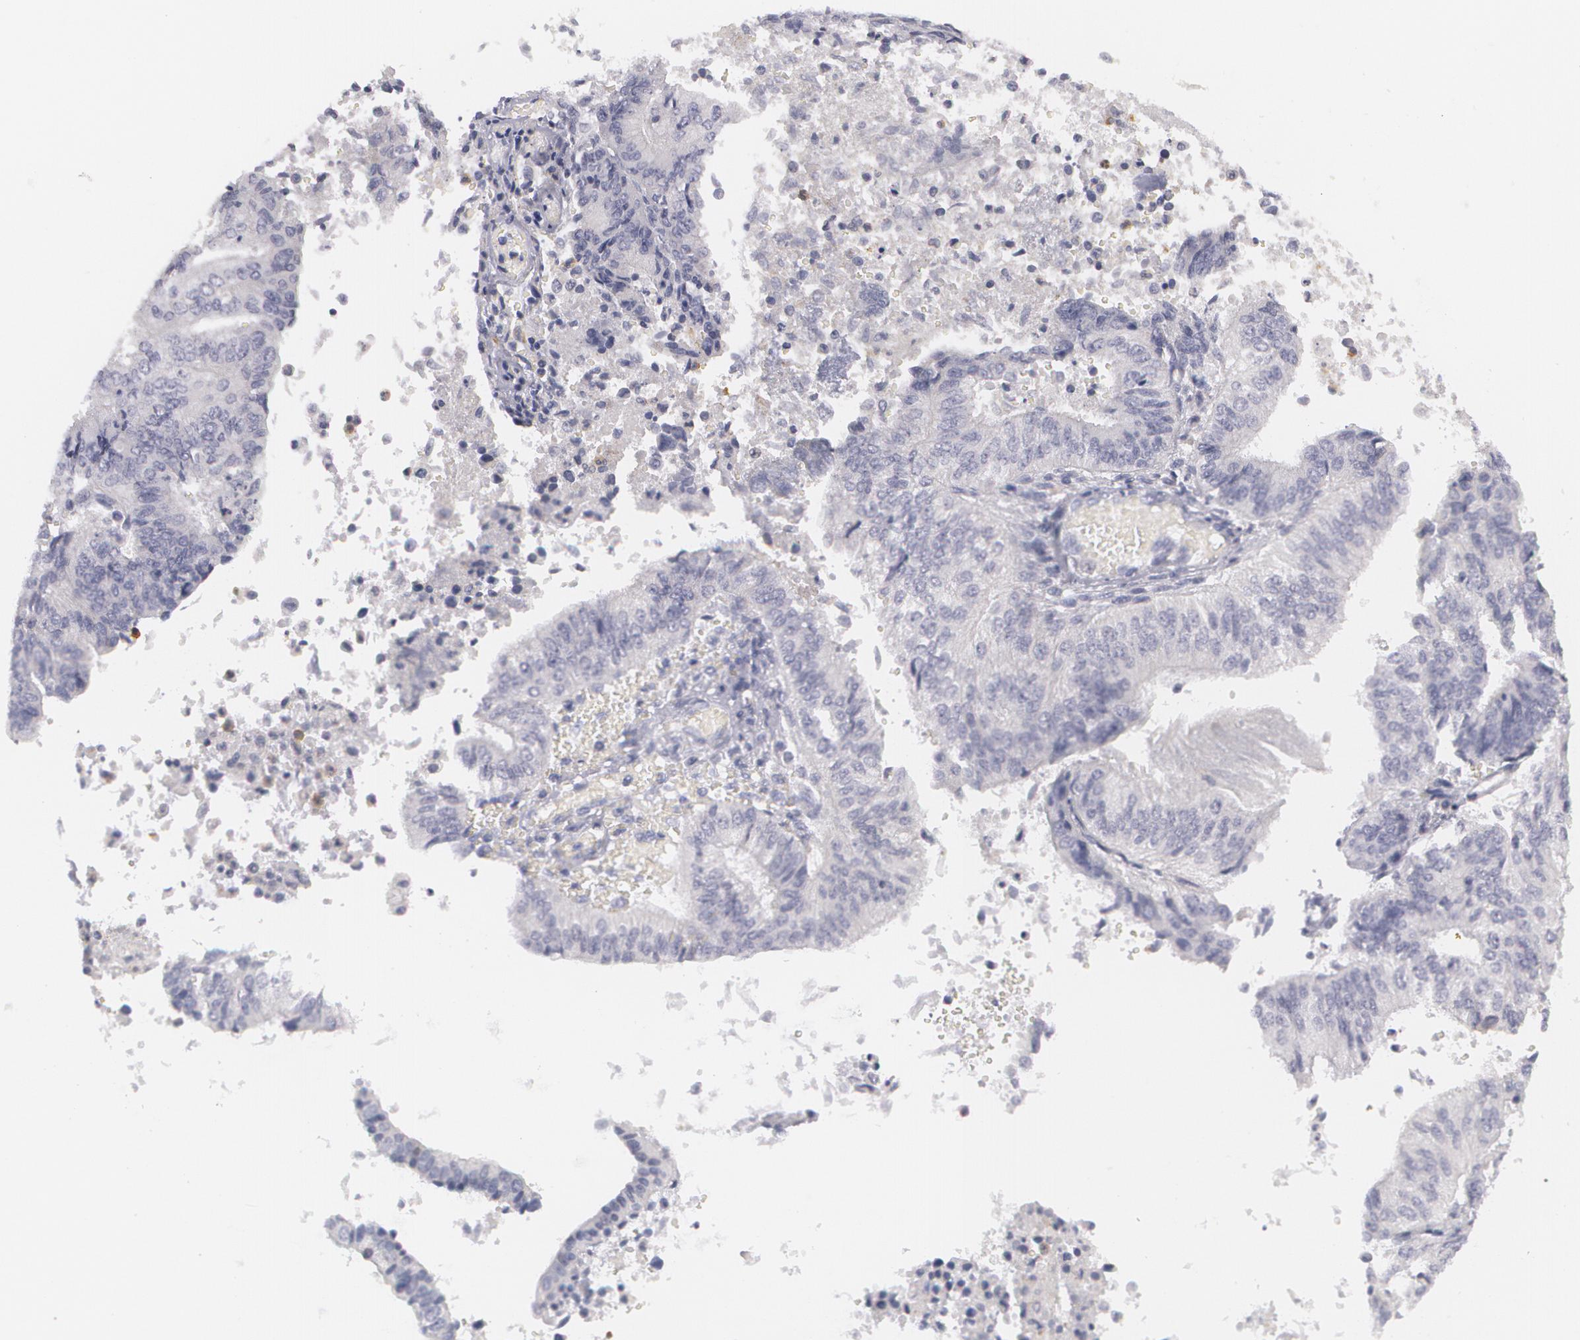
{"staining": {"intensity": "negative", "quantity": "none", "location": "none"}, "tissue": "endometrial cancer", "cell_type": "Tumor cells", "image_type": "cancer", "snomed": [{"axis": "morphology", "description": "Adenocarcinoma, NOS"}, {"axis": "topography", "description": "Endometrium"}], "caption": "This is an immunohistochemistry (IHC) micrograph of human endometrial cancer. There is no staining in tumor cells.", "gene": "FAM181A", "patient": {"sex": "female", "age": 55}}